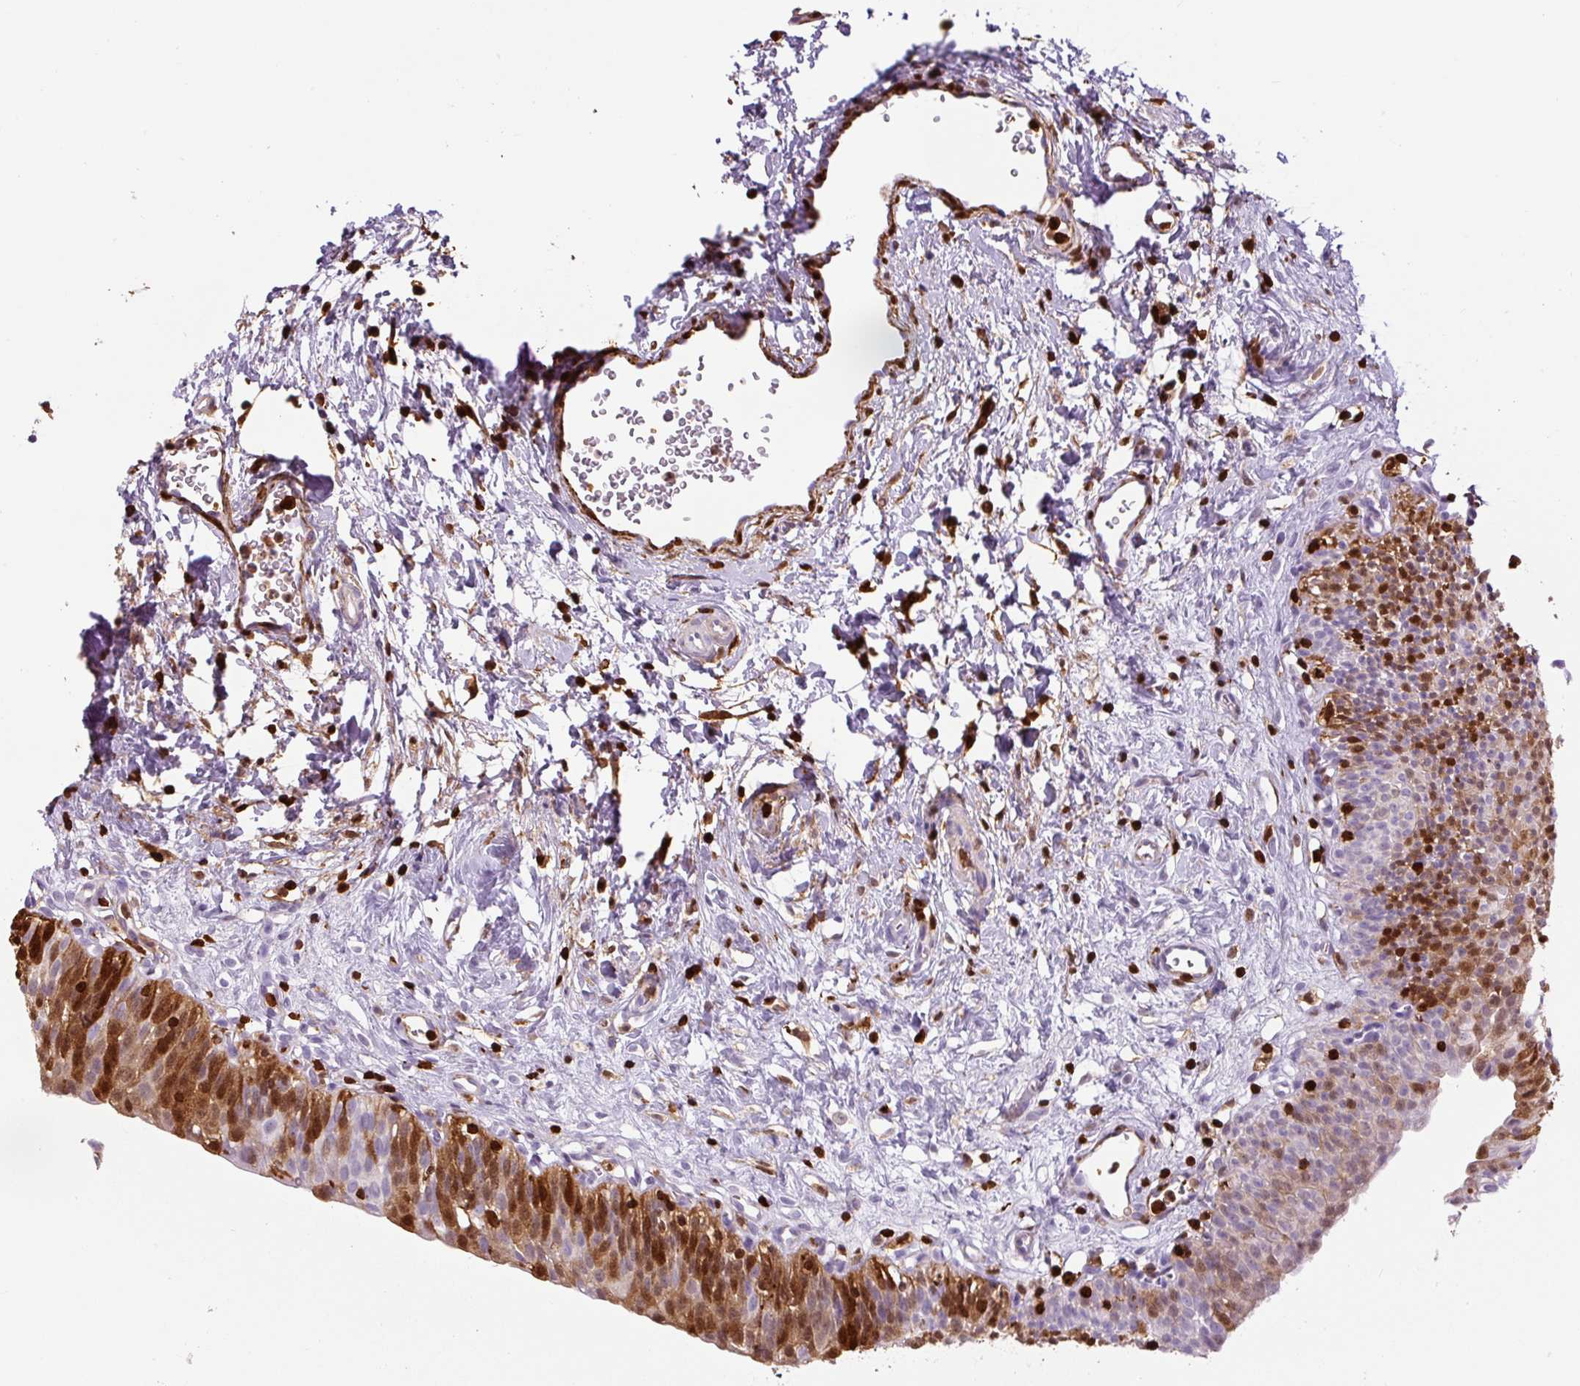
{"staining": {"intensity": "moderate", "quantity": "25%-75%", "location": "cytoplasmic/membranous,nuclear"}, "tissue": "urinary bladder", "cell_type": "Urothelial cells", "image_type": "normal", "snomed": [{"axis": "morphology", "description": "Normal tissue, NOS"}, {"axis": "topography", "description": "Urinary bladder"}], "caption": "Immunohistochemical staining of normal human urinary bladder exhibits moderate cytoplasmic/membranous,nuclear protein expression in approximately 25%-75% of urothelial cells.", "gene": "S100A4", "patient": {"sex": "male", "age": 51}}